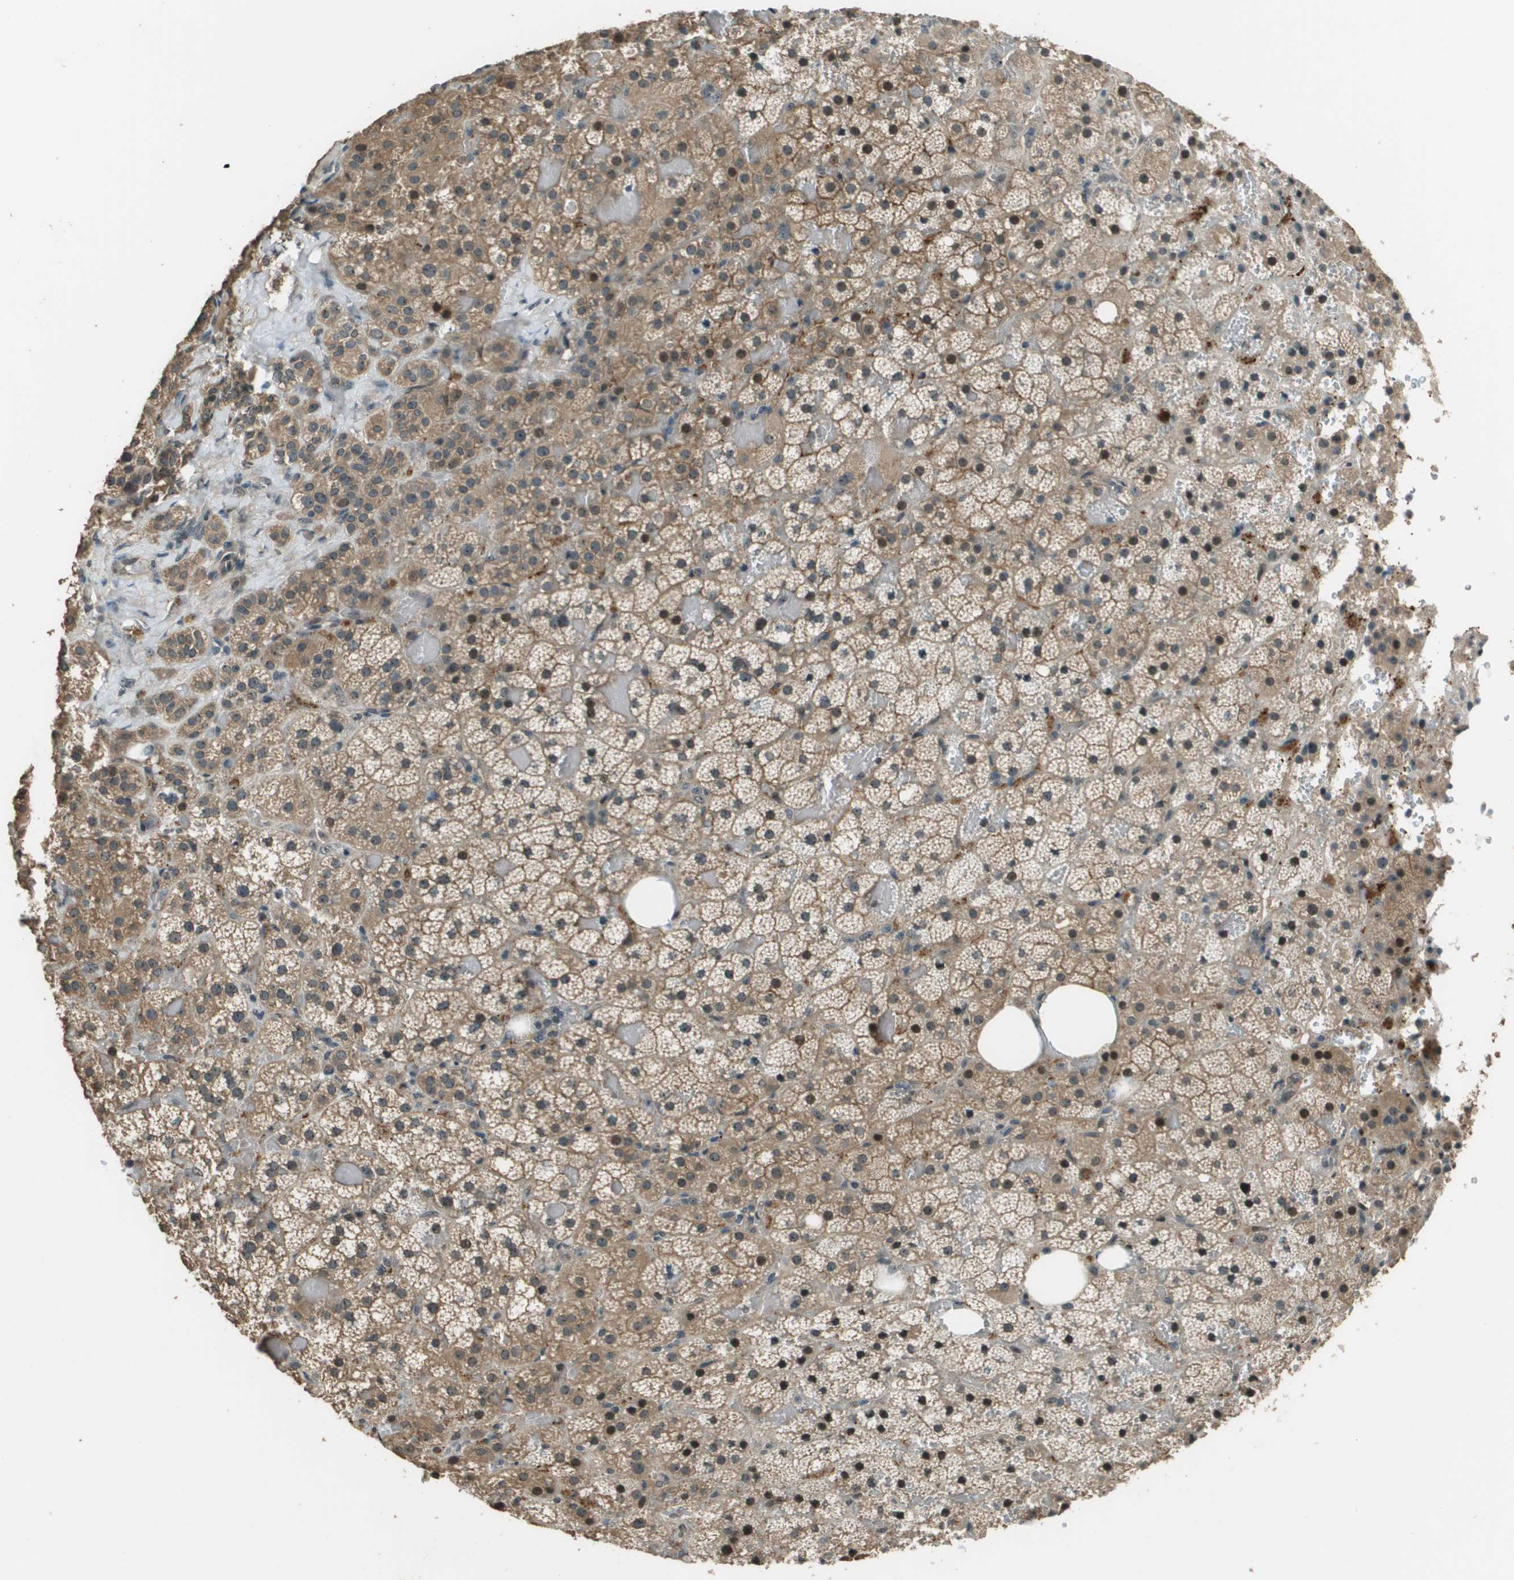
{"staining": {"intensity": "moderate", "quantity": ">75%", "location": "cytoplasmic/membranous"}, "tissue": "adrenal gland", "cell_type": "Glandular cells", "image_type": "normal", "snomed": [{"axis": "morphology", "description": "Normal tissue, NOS"}, {"axis": "topography", "description": "Adrenal gland"}], "caption": "Protein analysis of unremarkable adrenal gland shows moderate cytoplasmic/membranous staining in approximately >75% of glandular cells.", "gene": "SDC3", "patient": {"sex": "female", "age": 59}}